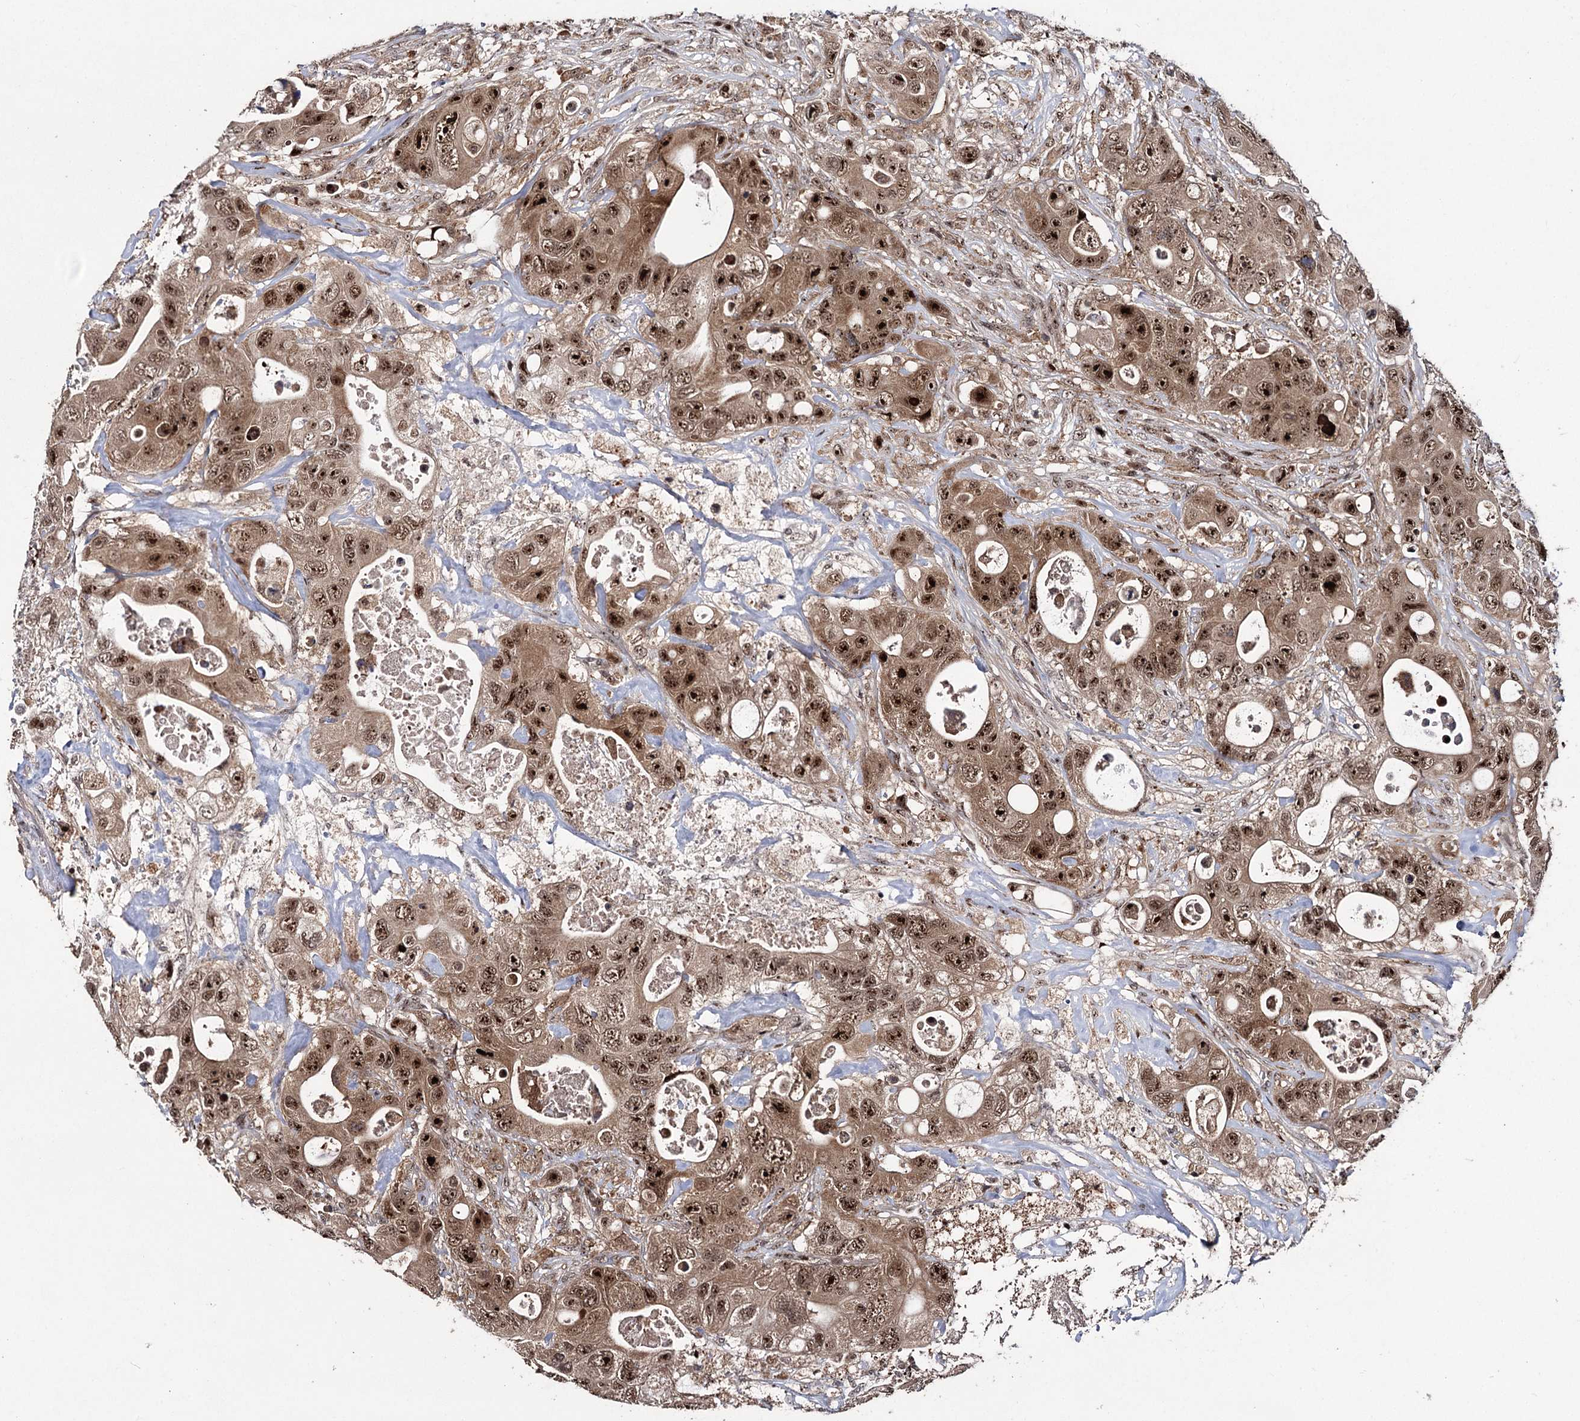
{"staining": {"intensity": "strong", "quantity": ">75%", "location": "nuclear"}, "tissue": "colorectal cancer", "cell_type": "Tumor cells", "image_type": "cancer", "snomed": [{"axis": "morphology", "description": "Adenocarcinoma, NOS"}, {"axis": "topography", "description": "Colon"}], "caption": "A micrograph showing strong nuclear positivity in approximately >75% of tumor cells in adenocarcinoma (colorectal), as visualized by brown immunohistochemical staining.", "gene": "MKNK2", "patient": {"sex": "female", "age": 46}}